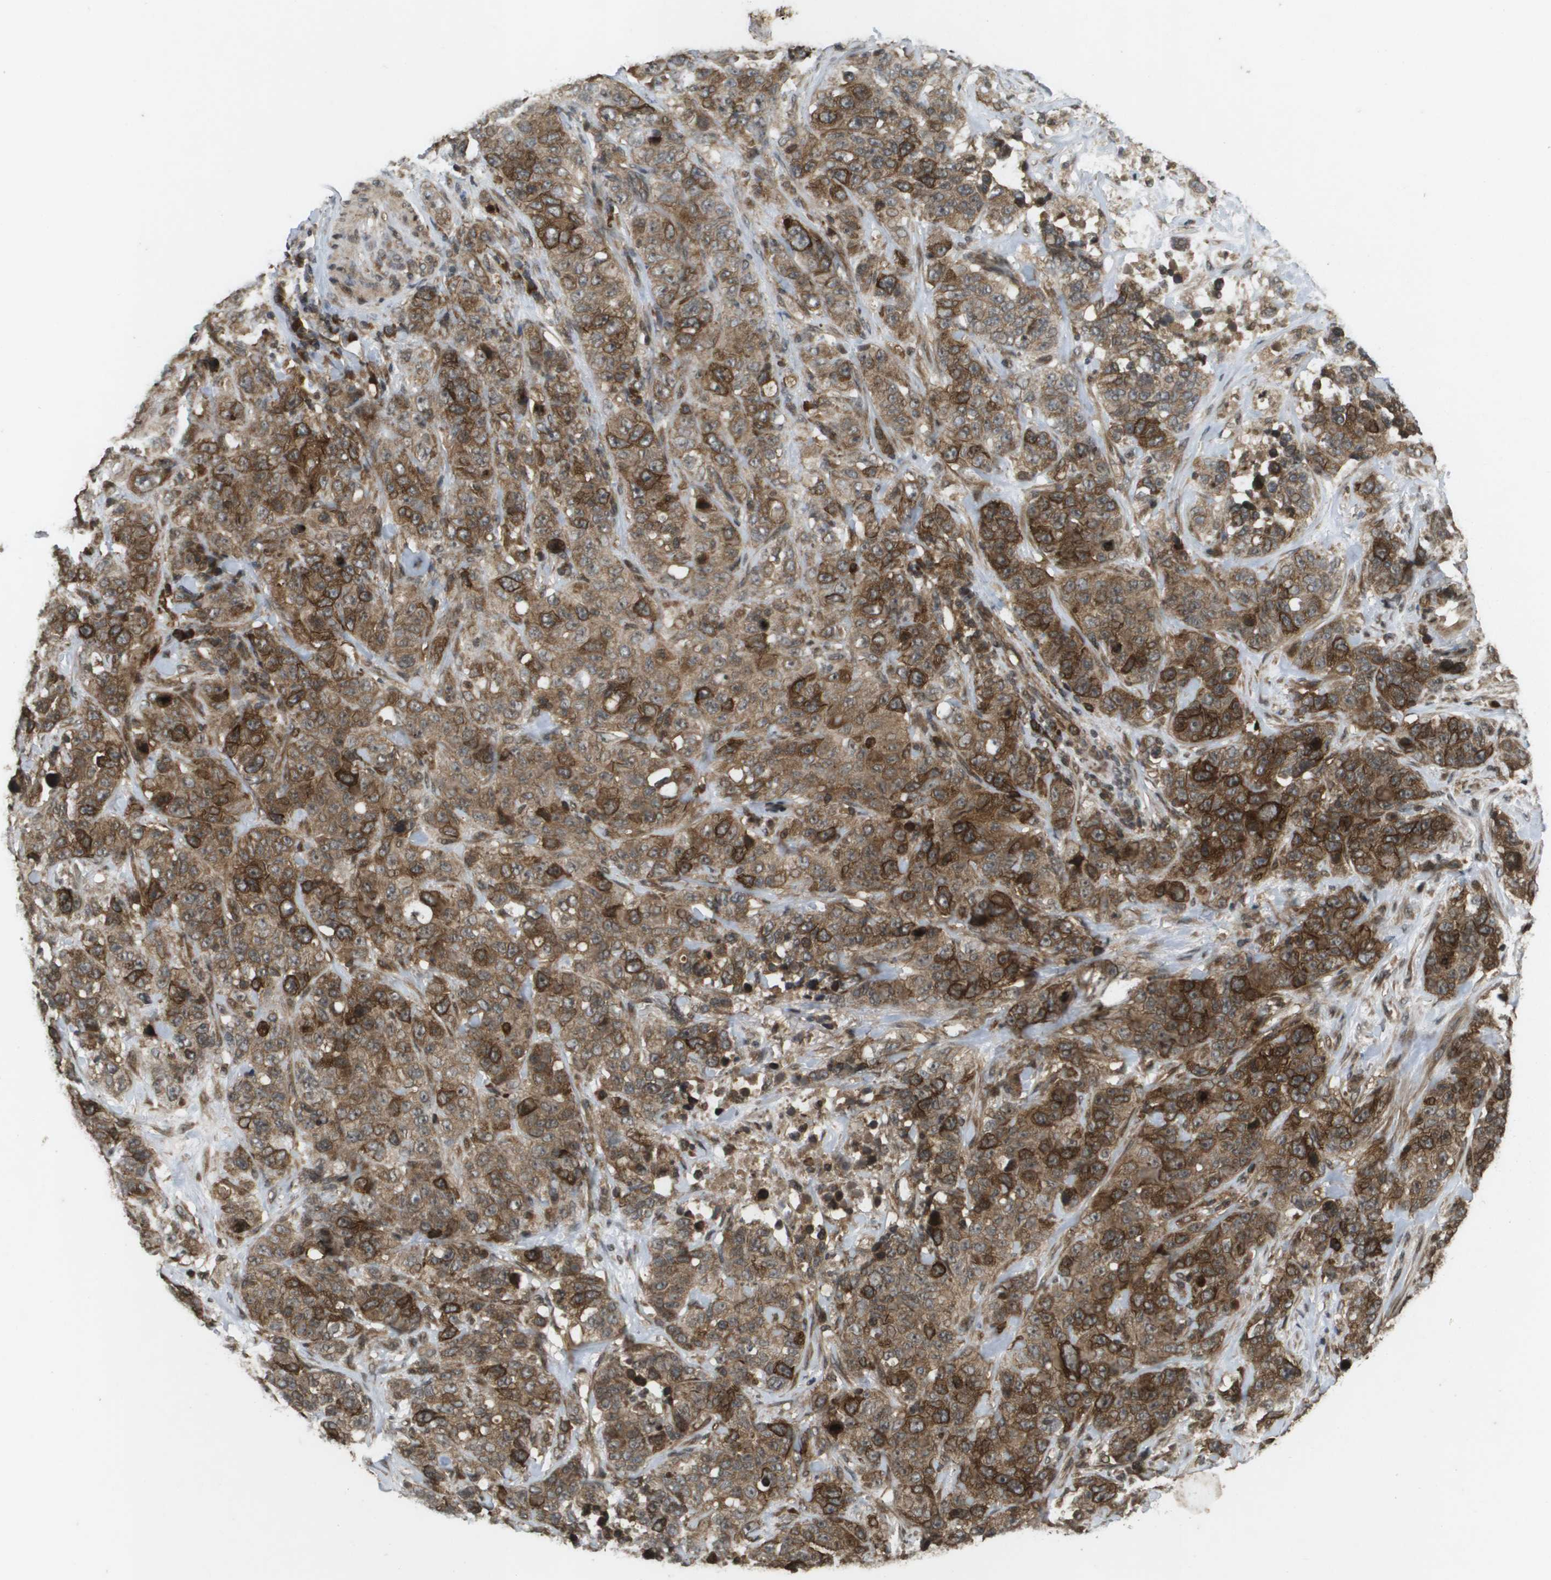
{"staining": {"intensity": "strong", "quantity": ">75%", "location": "cytoplasmic/membranous"}, "tissue": "stomach cancer", "cell_type": "Tumor cells", "image_type": "cancer", "snomed": [{"axis": "morphology", "description": "Adenocarcinoma, NOS"}, {"axis": "topography", "description": "Stomach"}], "caption": "A micrograph of stomach adenocarcinoma stained for a protein exhibits strong cytoplasmic/membranous brown staining in tumor cells. (brown staining indicates protein expression, while blue staining denotes nuclei).", "gene": "KIF11", "patient": {"sex": "male", "age": 48}}